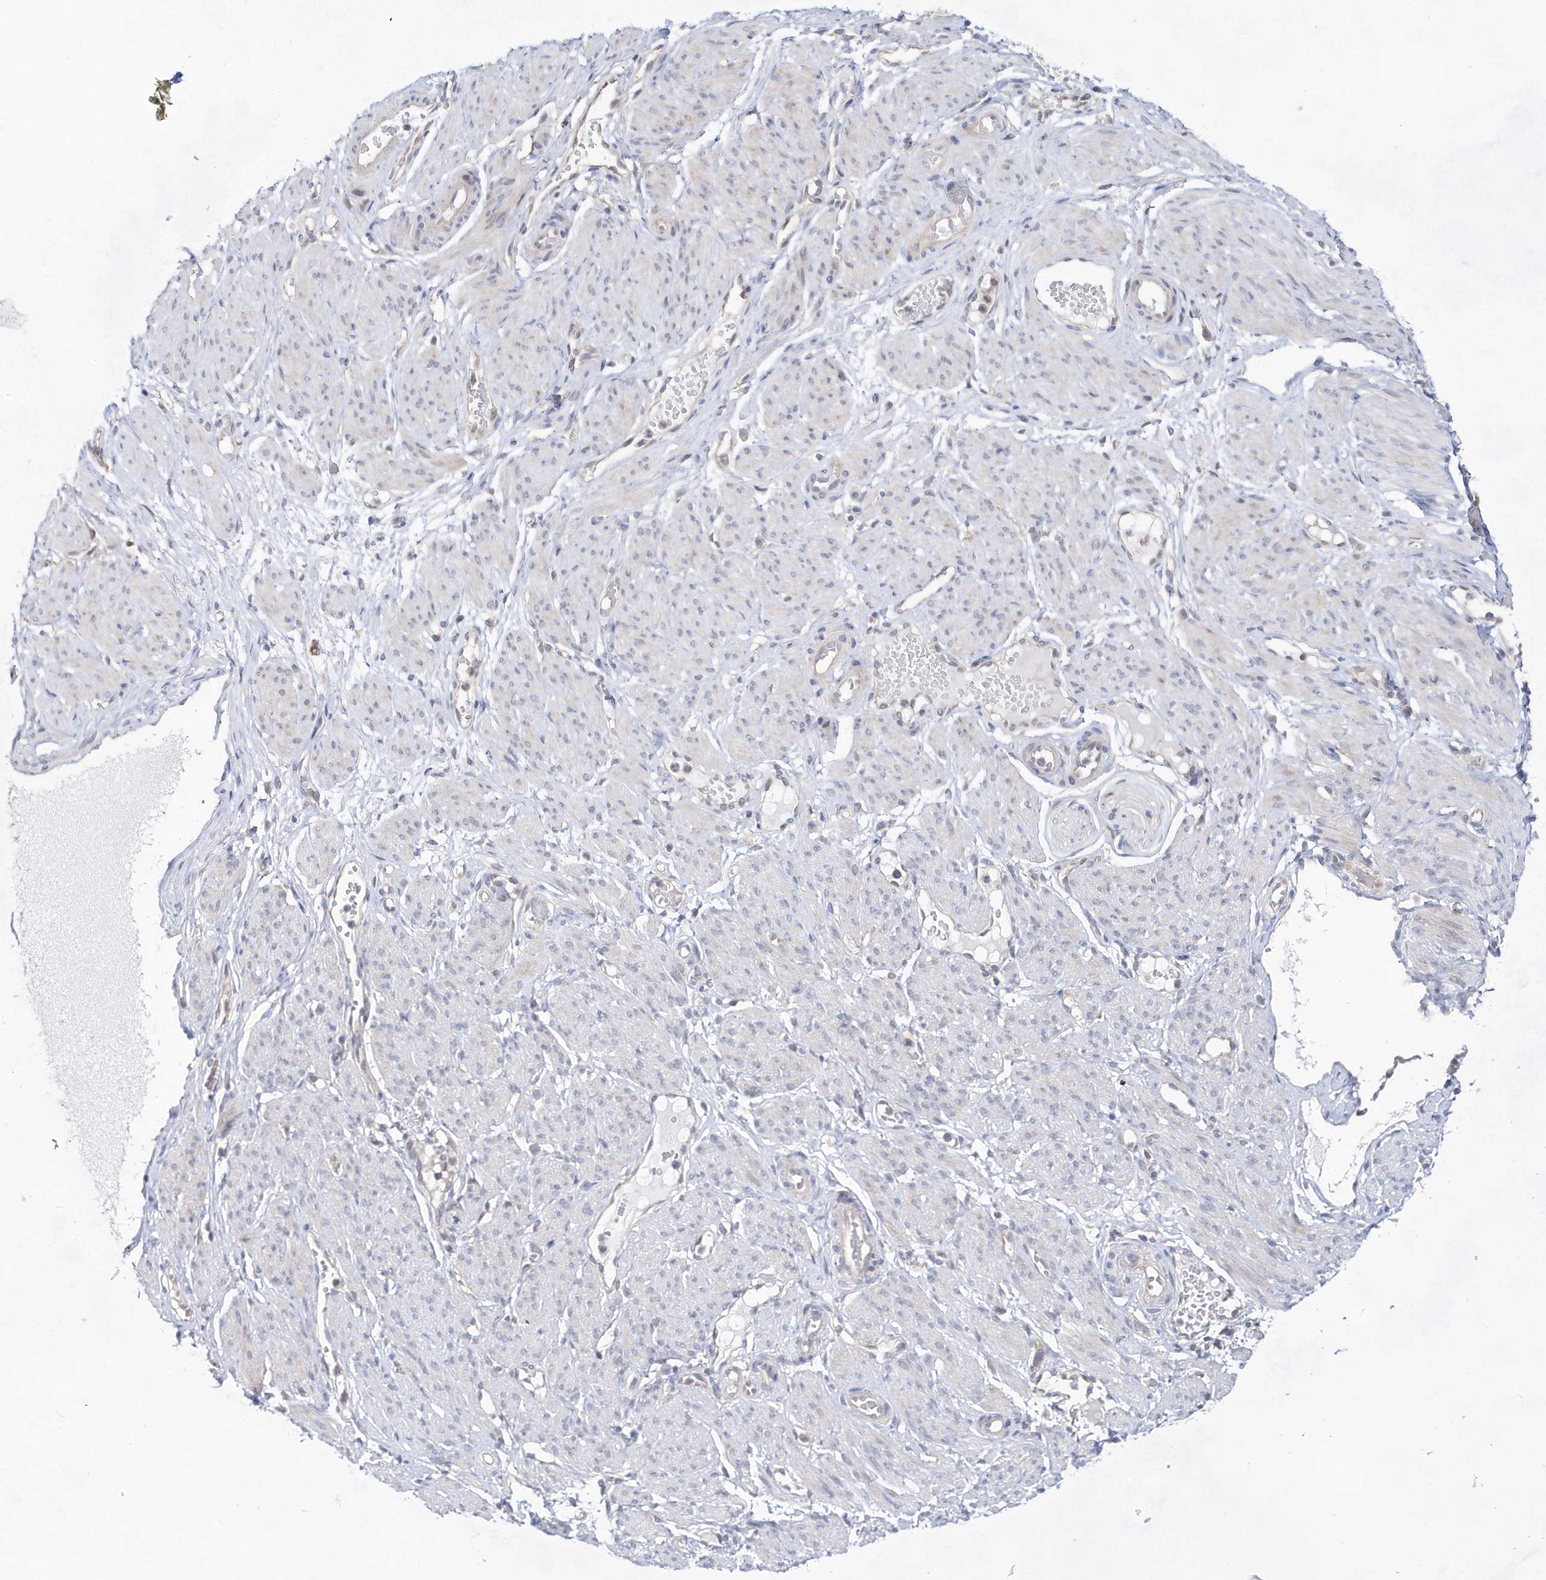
{"staining": {"intensity": "moderate", "quantity": ">75%", "location": "cytoplasmic/membranous"}, "tissue": "soft tissue", "cell_type": "Chondrocytes", "image_type": "normal", "snomed": [{"axis": "morphology", "description": "Normal tissue, NOS"}, {"axis": "topography", "description": "Smooth muscle"}, {"axis": "topography", "description": "Peripheral nerve tissue"}], "caption": "Unremarkable soft tissue exhibits moderate cytoplasmic/membranous positivity in about >75% of chondrocytes, visualized by immunohistochemistry. (DAB (3,3'-diaminobenzidine) IHC, brown staining for protein, blue staining for nuclei).", "gene": "BDH2", "patient": {"sex": "female", "age": 39}}